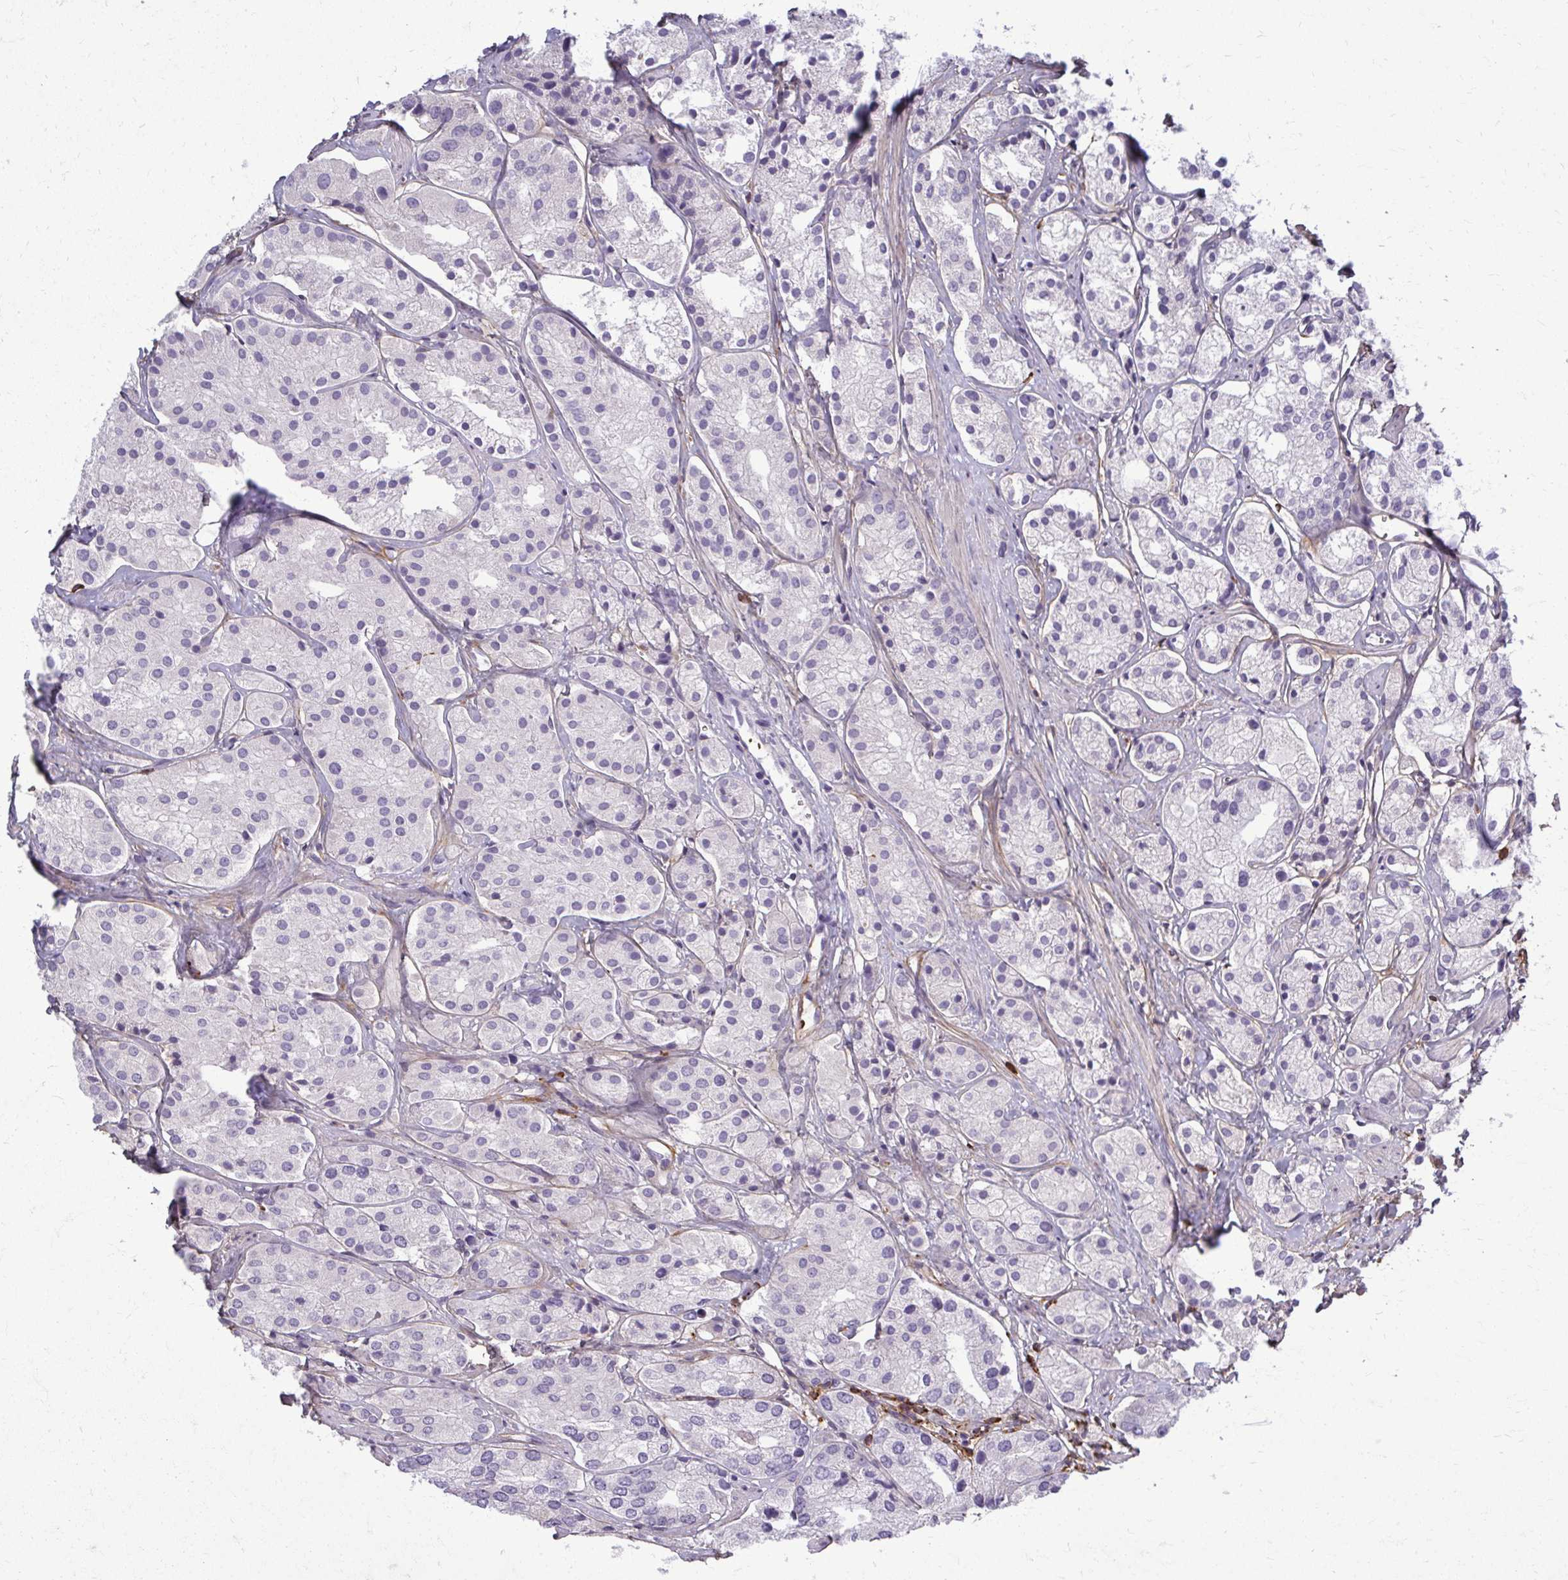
{"staining": {"intensity": "negative", "quantity": "none", "location": "none"}, "tissue": "prostate cancer", "cell_type": "Tumor cells", "image_type": "cancer", "snomed": [{"axis": "morphology", "description": "Adenocarcinoma, Low grade"}, {"axis": "topography", "description": "Prostate"}], "caption": "Low-grade adenocarcinoma (prostate) stained for a protein using IHC shows no expression tumor cells.", "gene": "AP5M1", "patient": {"sex": "male", "age": 69}}